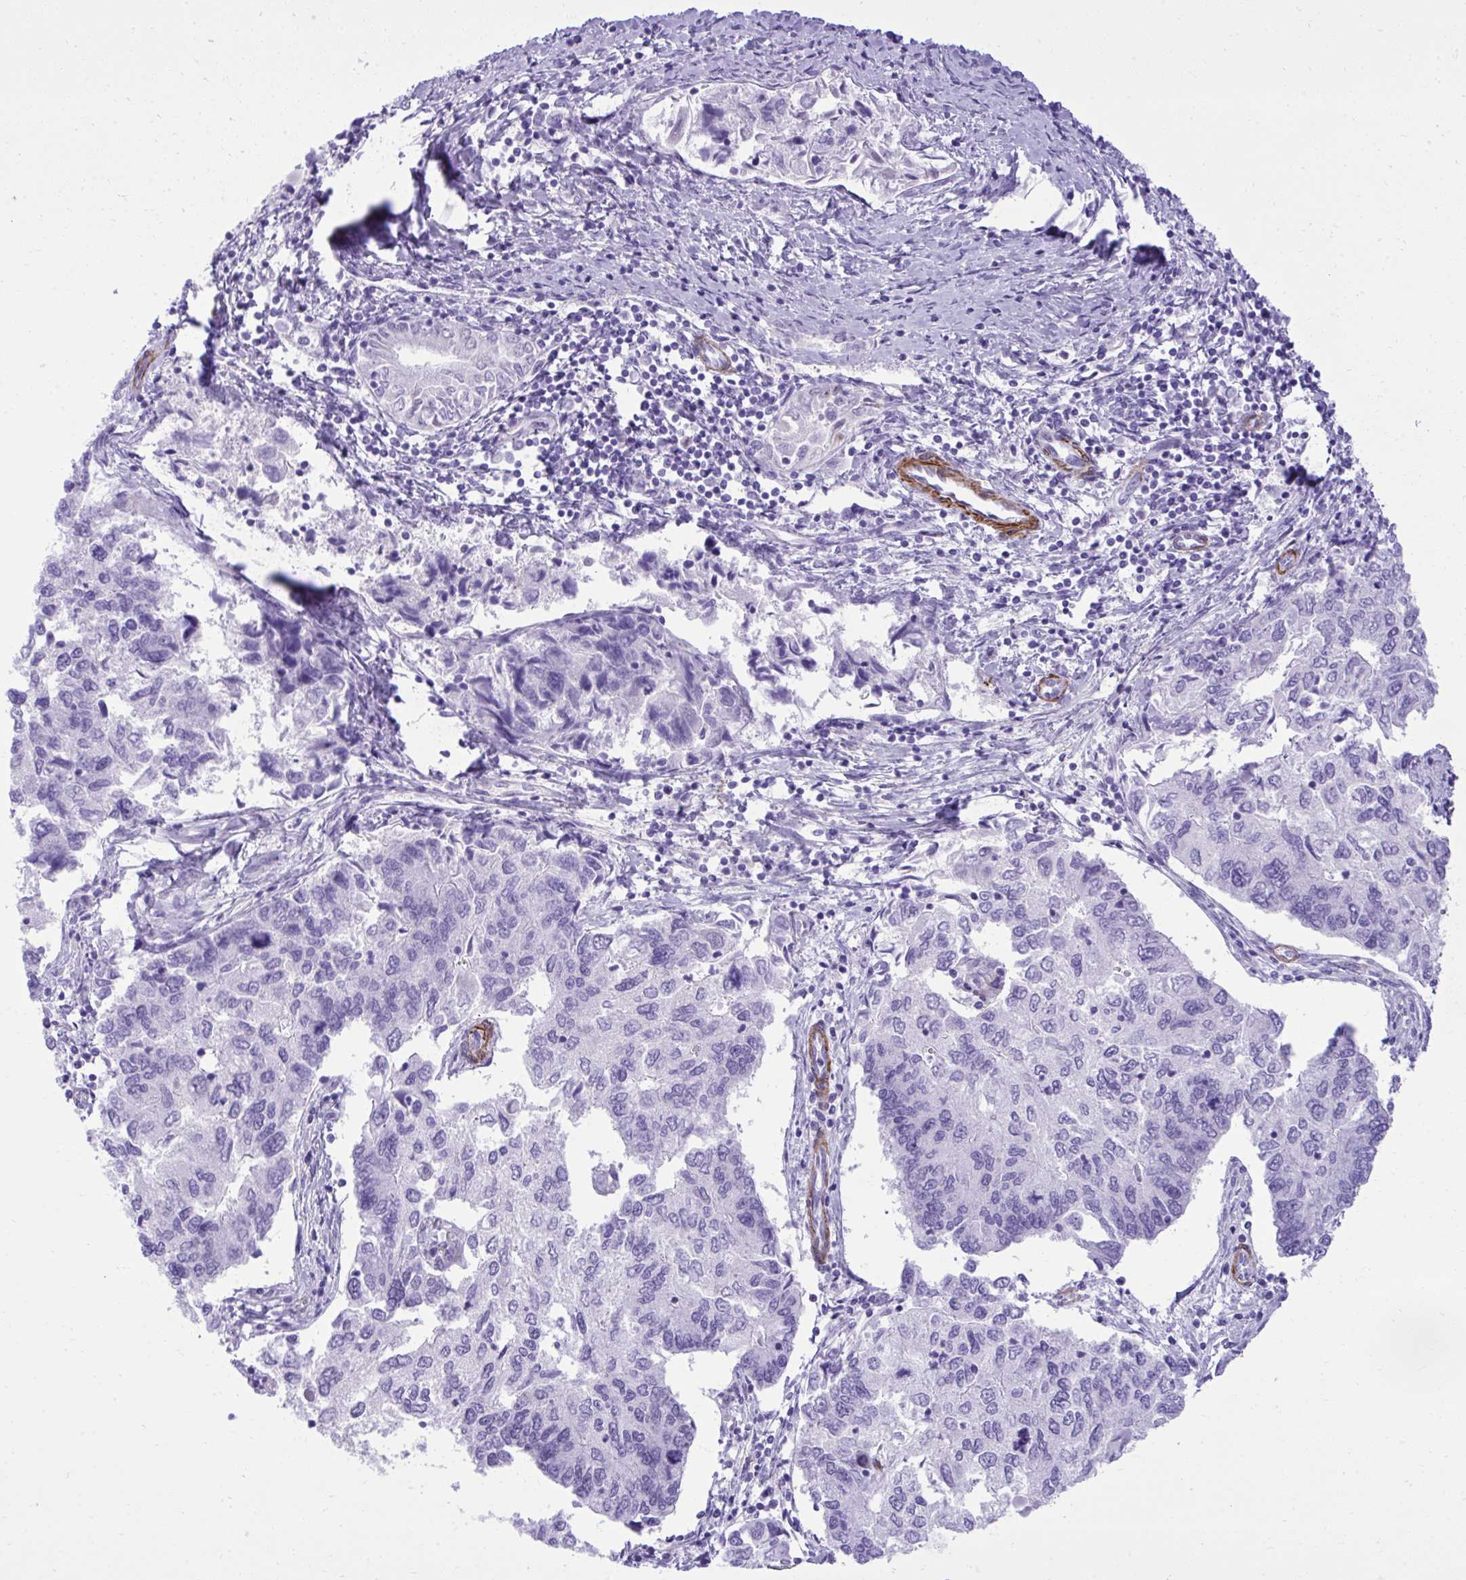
{"staining": {"intensity": "negative", "quantity": "none", "location": "none"}, "tissue": "endometrial cancer", "cell_type": "Tumor cells", "image_type": "cancer", "snomed": [{"axis": "morphology", "description": "Carcinoma, NOS"}, {"axis": "topography", "description": "Uterus"}], "caption": "Immunohistochemistry (IHC) image of endometrial cancer stained for a protein (brown), which displays no staining in tumor cells.", "gene": "PITPNM3", "patient": {"sex": "female", "age": 76}}